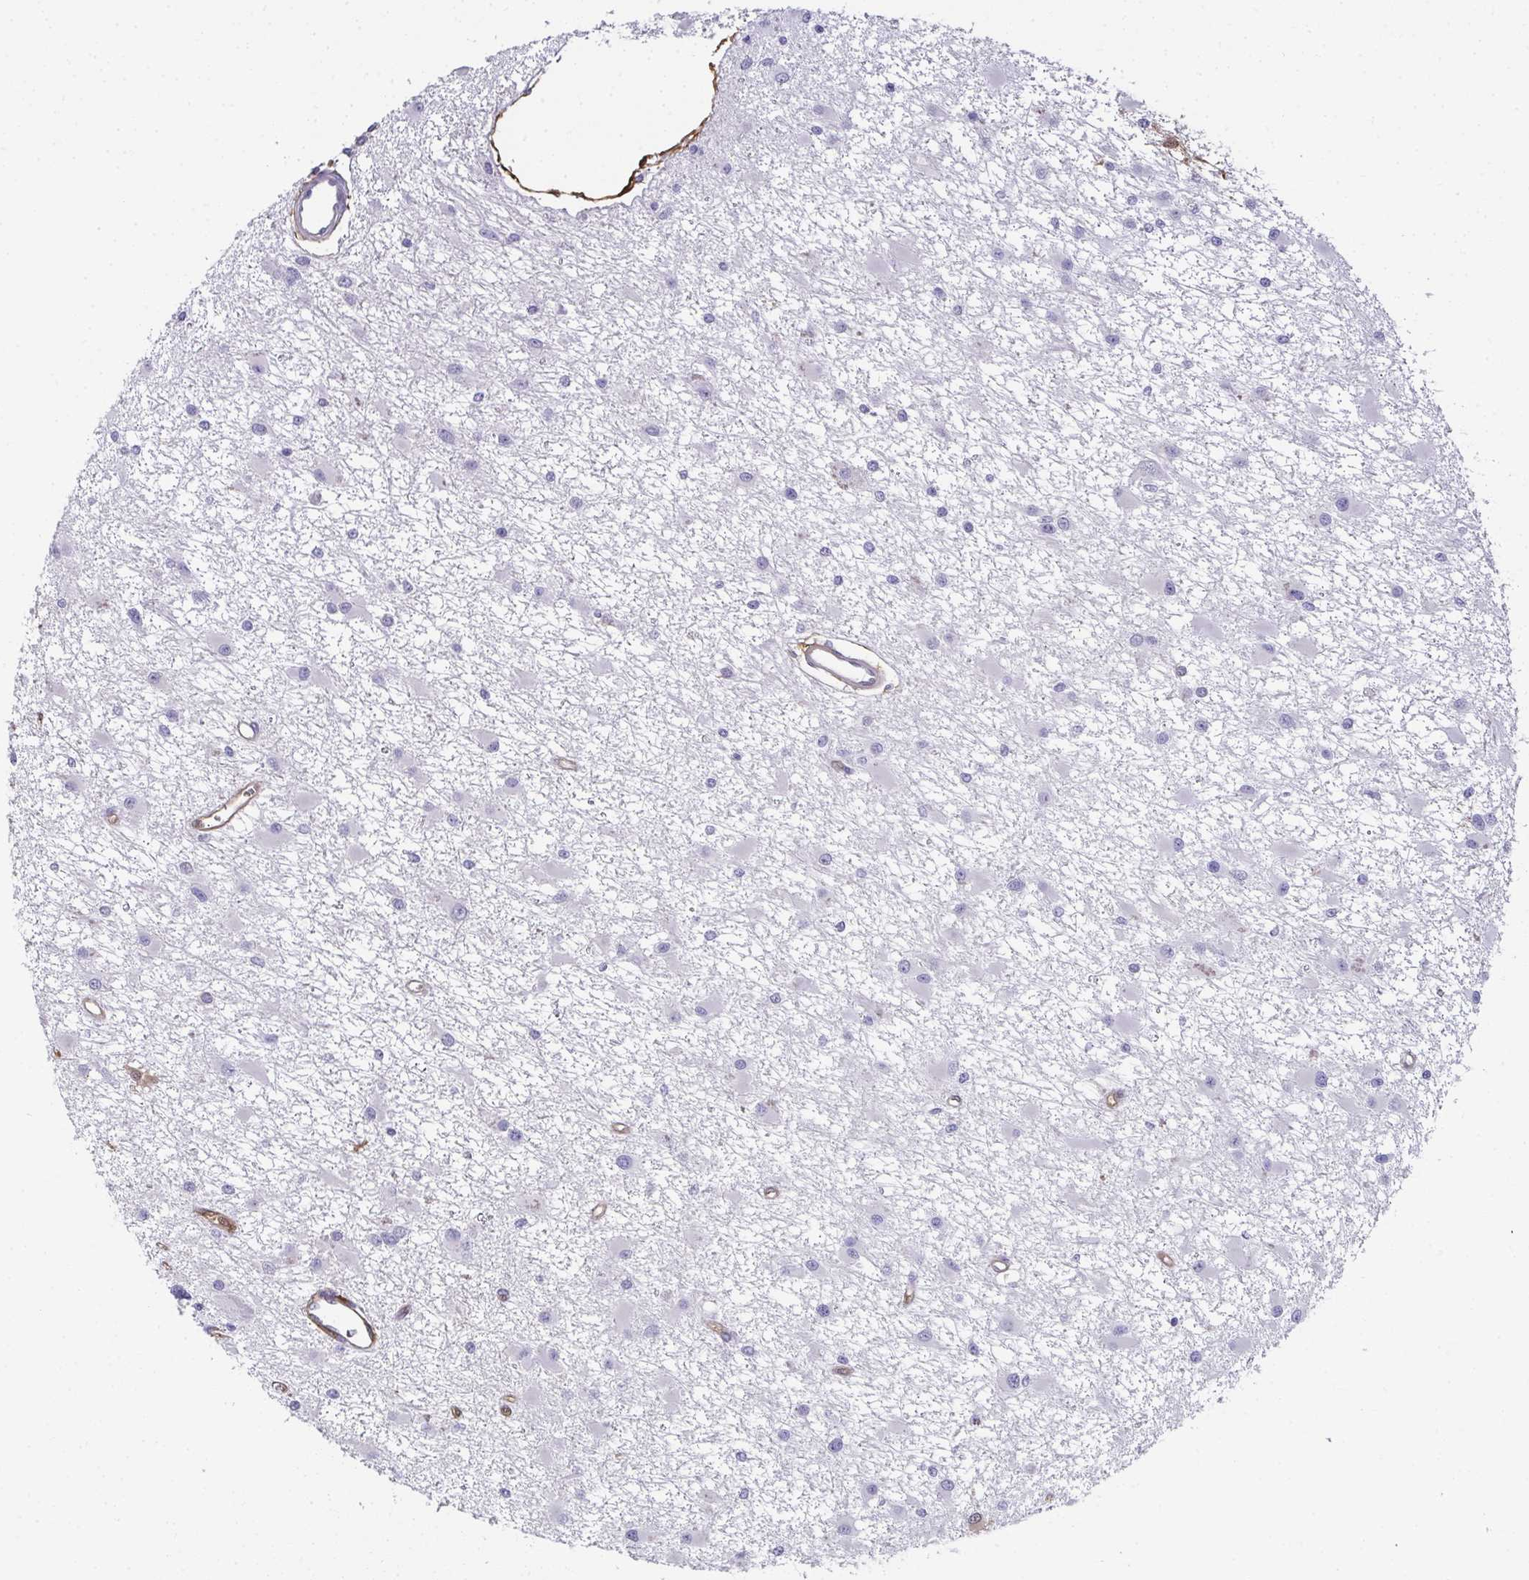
{"staining": {"intensity": "negative", "quantity": "none", "location": "none"}, "tissue": "glioma", "cell_type": "Tumor cells", "image_type": "cancer", "snomed": [{"axis": "morphology", "description": "Glioma, malignant, High grade"}, {"axis": "topography", "description": "Brain"}], "caption": "Glioma stained for a protein using IHC shows no staining tumor cells.", "gene": "RBP1", "patient": {"sex": "male", "age": 54}}